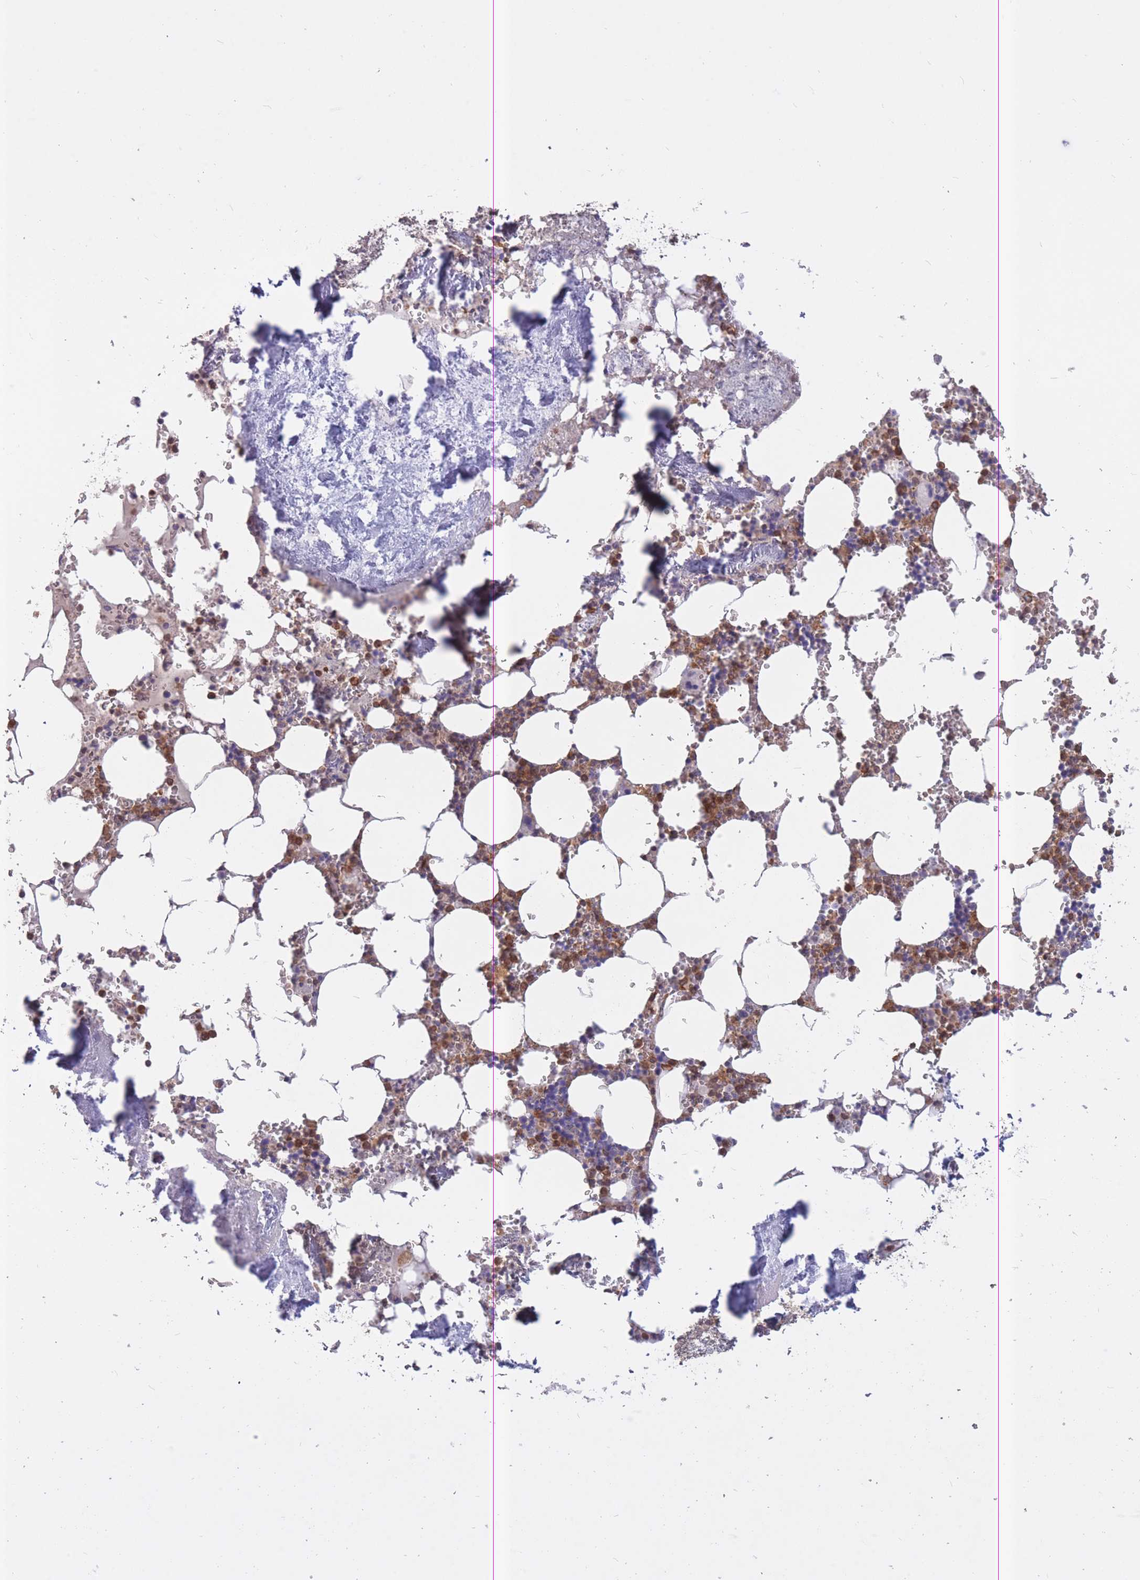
{"staining": {"intensity": "moderate", "quantity": "25%-75%", "location": "cytoplasmic/membranous,nuclear"}, "tissue": "bone marrow", "cell_type": "Hematopoietic cells", "image_type": "normal", "snomed": [{"axis": "morphology", "description": "Normal tissue, NOS"}, {"axis": "topography", "description": "Bone marrow"}], "caption": "A medium amount of moderate cytoplasmic/membranous,nuclear positivity is seen in about 25%-75% of hematopoietic cells in normal bone marrow.", "gene": "GMIP", "patient": {"sex": "male", "age": 54}}